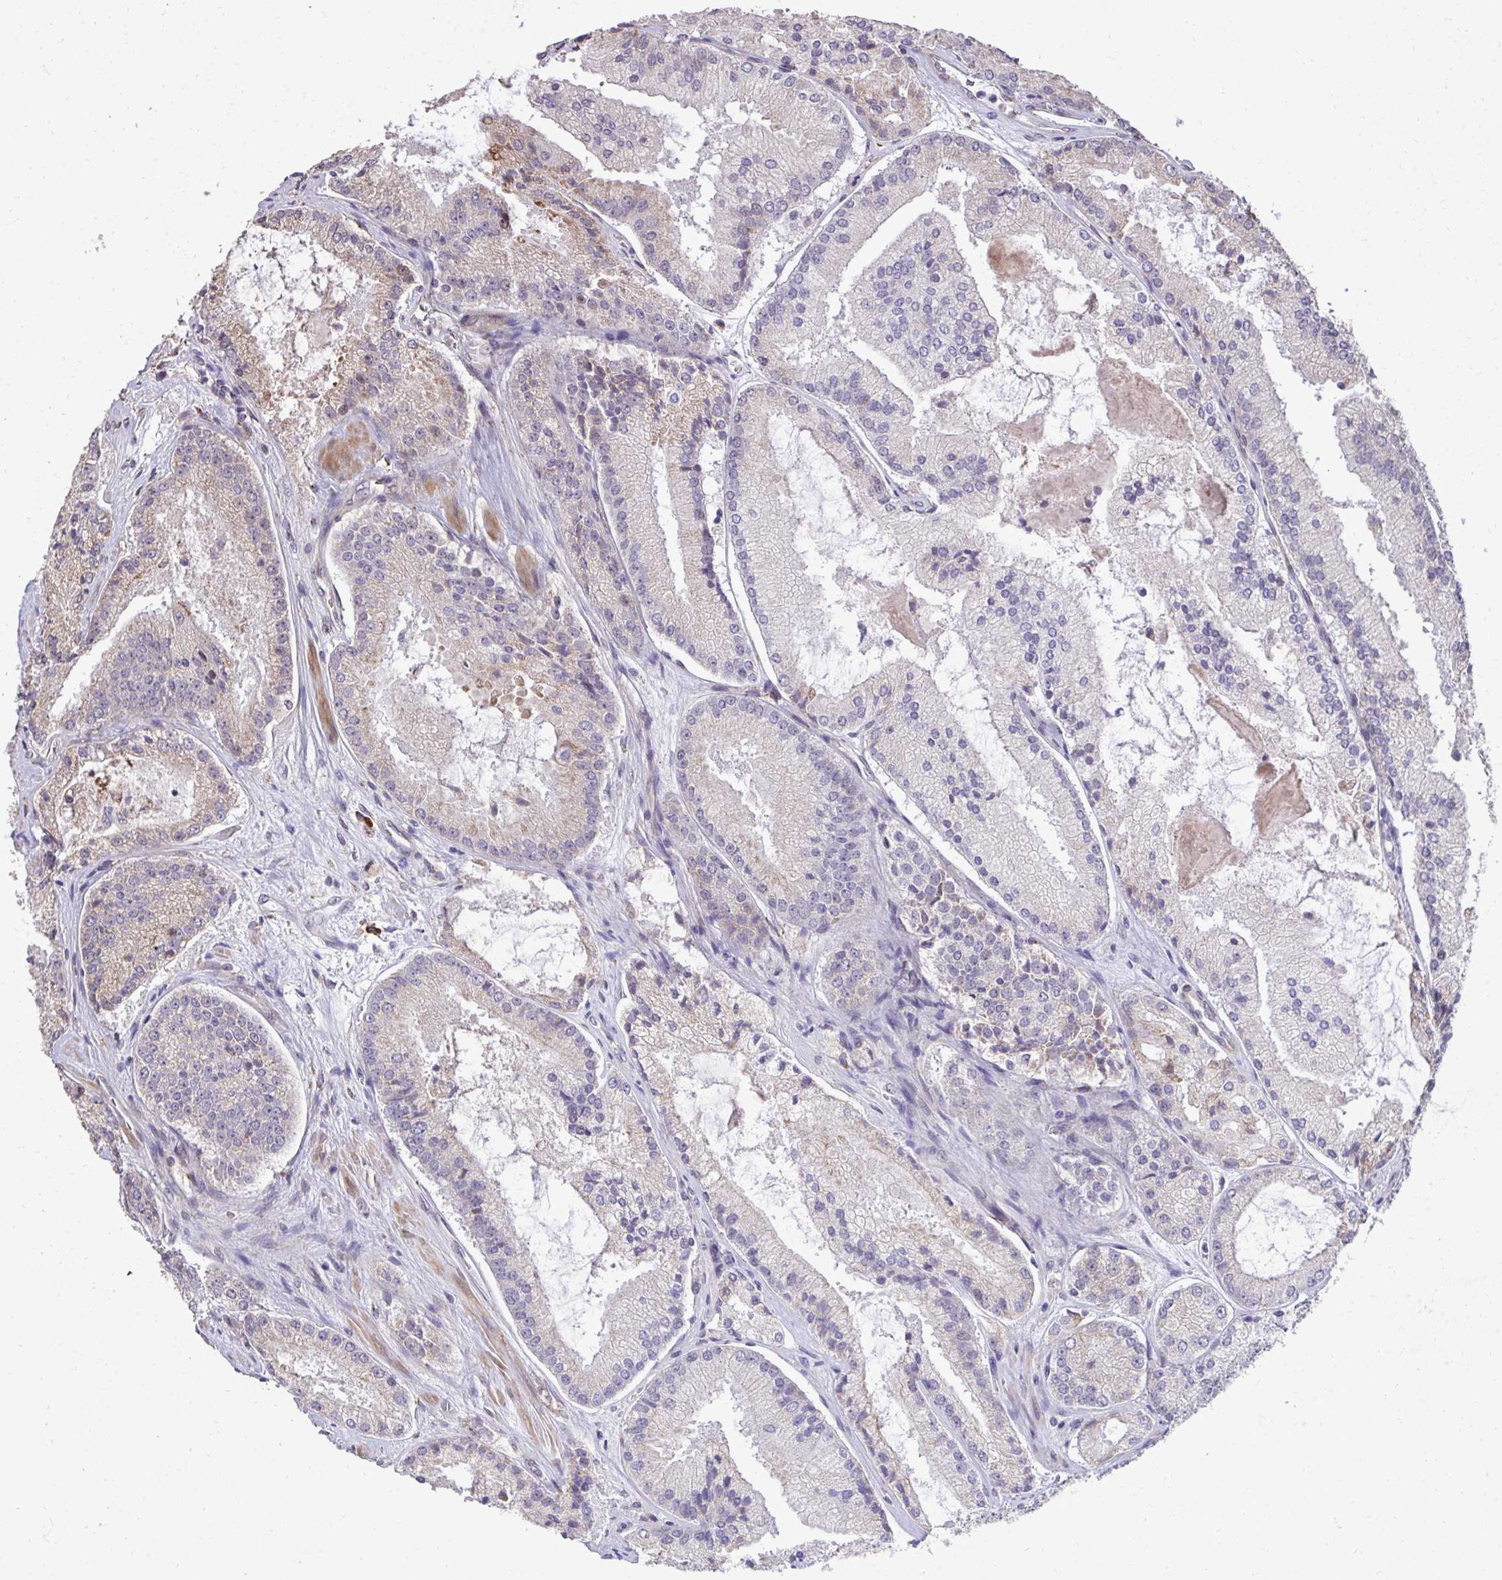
{"staining": {"intensity": "weak", "quantity": "<25%", "location": "cytoplasmic/membranous"}, "tissue": "prostate cancer", "cell_type": "Tumor cells", "image_type": "cancer", "snomed": [{"axis": "morphology", "description": "Adenocarcinoma, High grade"}, {"axis": "topography", "description": "Prostate"}], "caption": "High power microscopy image of an immunohistochemistry (IHC) micrograph of prostate high-grade adenocarcinoma, revealing no significant positivity in tumor cells.", "gene": "FIBCD1", "patient": {"sex": "male", "age": 73}}